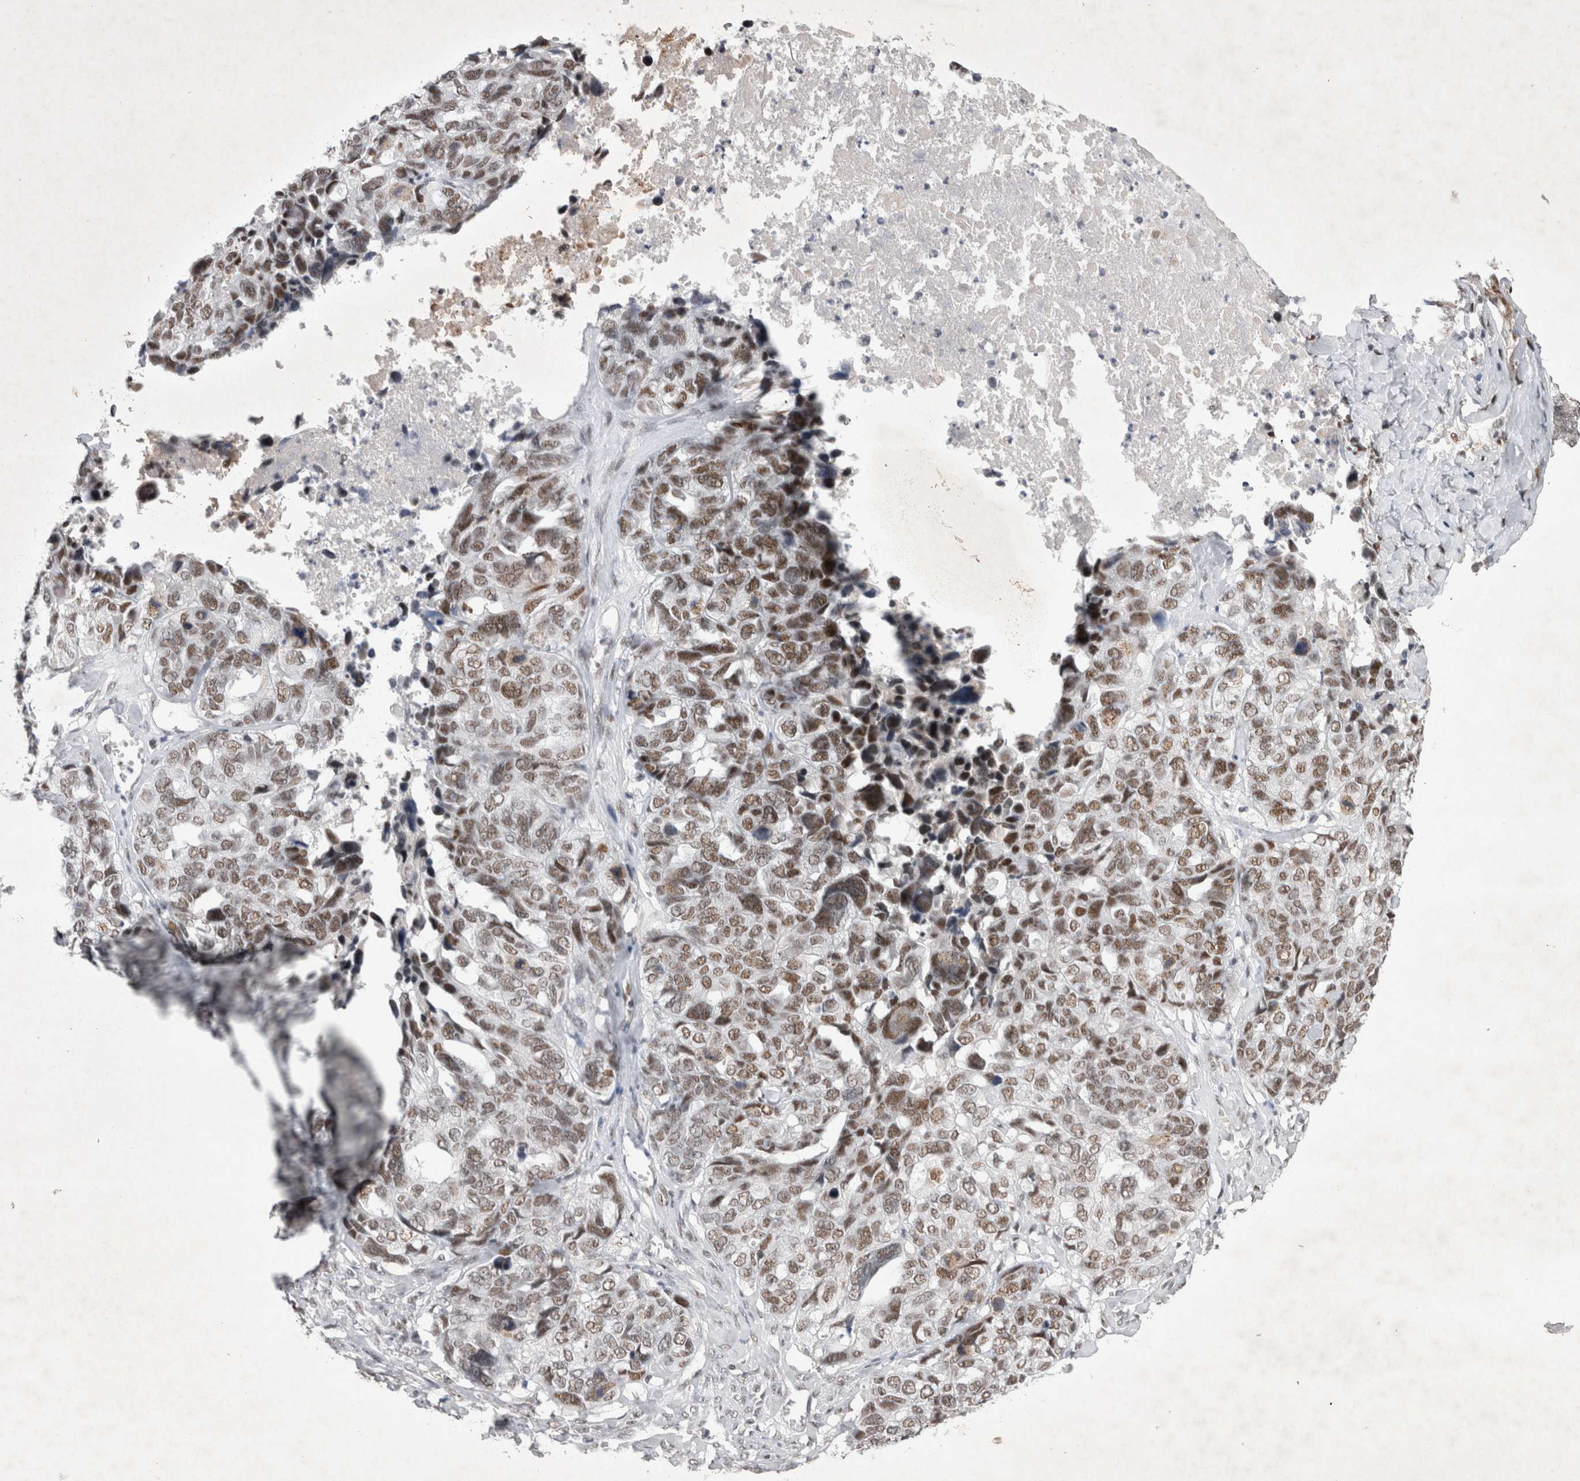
{"staining": {"intensity": "moderate", "quantity": ">75%", "location": "nuclear"}, "tissue": "ovarian cancer", "cell_type": "Tumor cells", "image_type": "cancer", "snomed": [{"axis": "morphology", "description": "Cystadenocarcinoma, serous, NOS"}, {"axis": "topography", "description": "Ovary"}], "caption": "This photomicrograph reveals immunohistochemistry (IHC) staining of ovarian cancer, with medium moderate nuclear positivity in about >75% of tumor cells.", "gene": "RBM6", "patient": {"sex": "female", "age": 79}}